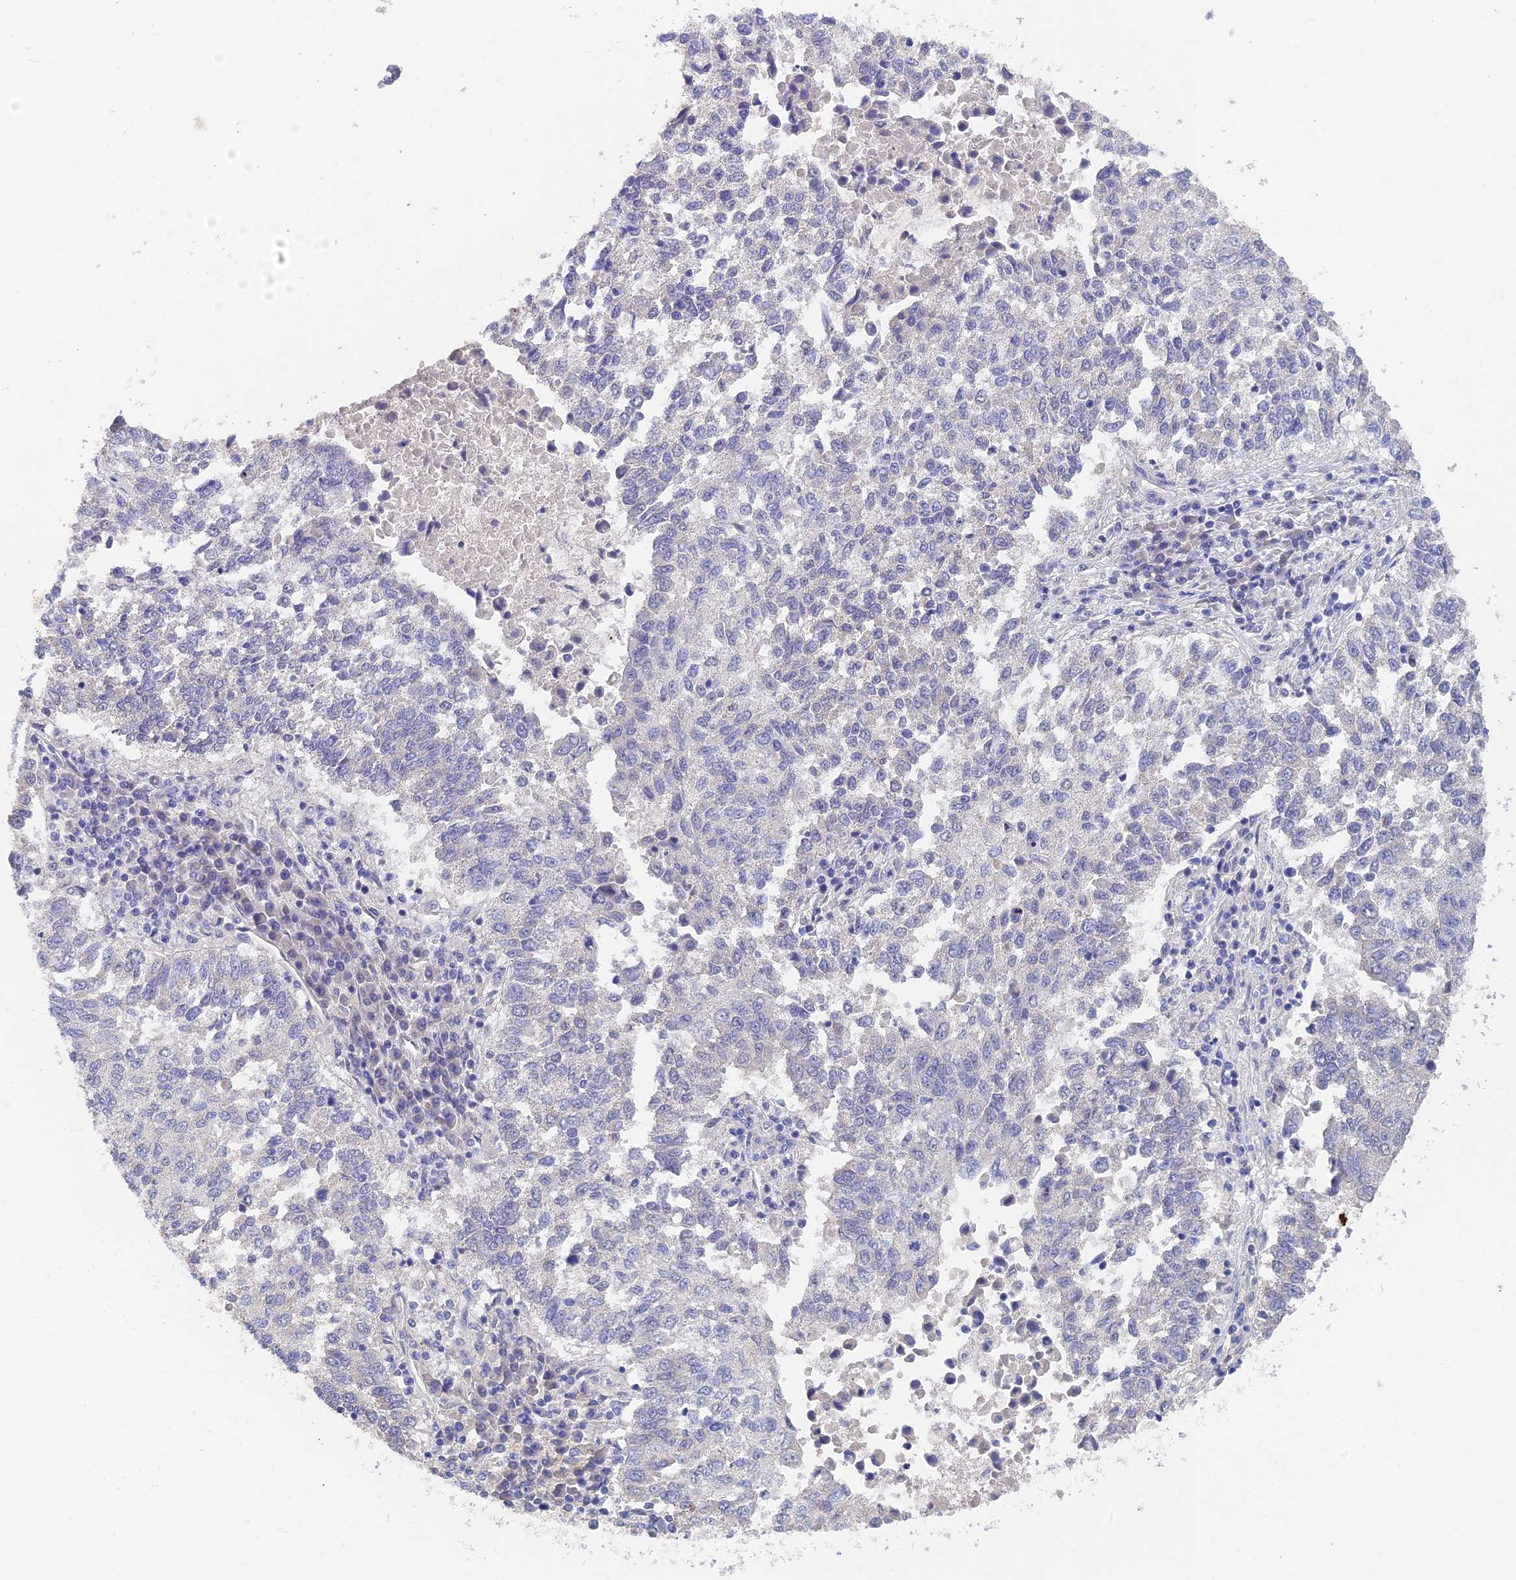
{"staining": {"intensity": "negative", "quantity": "none", "location": "none"}, "tissue": "lung cancer", "cell_type": "Tumor cells", "image_type": "cancer", "snomed": [{"axis": "morphology", "description": "Squamous cell carcinoma, NOS"}, {"axis": "topography", "description": "Lung"}], "caption": "Tumor cells show no significant expression in lung cancer.", "gene": "ADAMTS13", "patient": {"sex": "male", "age": 73}}